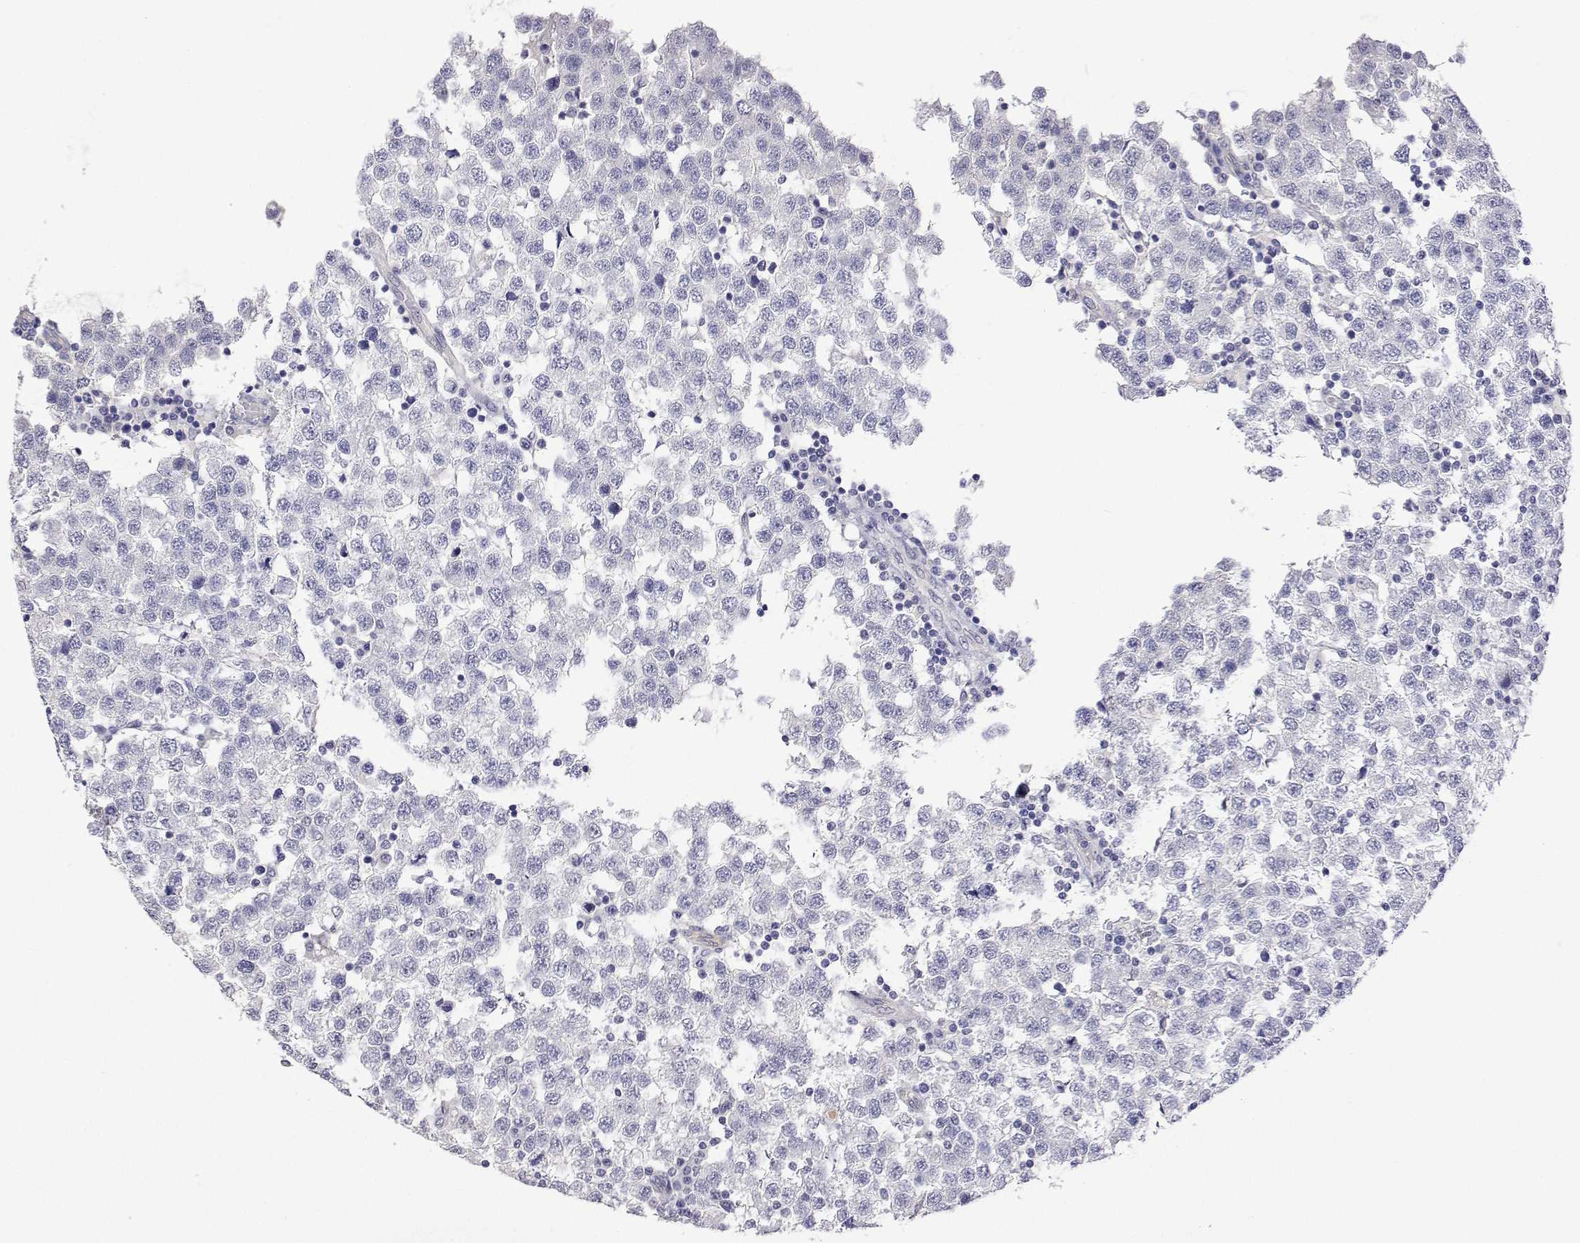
{"staining": {"intensity": "negative", "quantity": "none", "location": "none"}, "tissue": "testis cancer", "cell_type": "Tumor cells", "image_type": "cancer", "snomed": [{"axis": "morphology", "description": "Seminoma, NOS"}, {"axis": "topography", "description": "Testis"}], "caption": "The image reveals no significant staining in tumor cells of testis seminoma.", "gene": "PLCB1", "patient": {"sex": "male", "age": 34}}